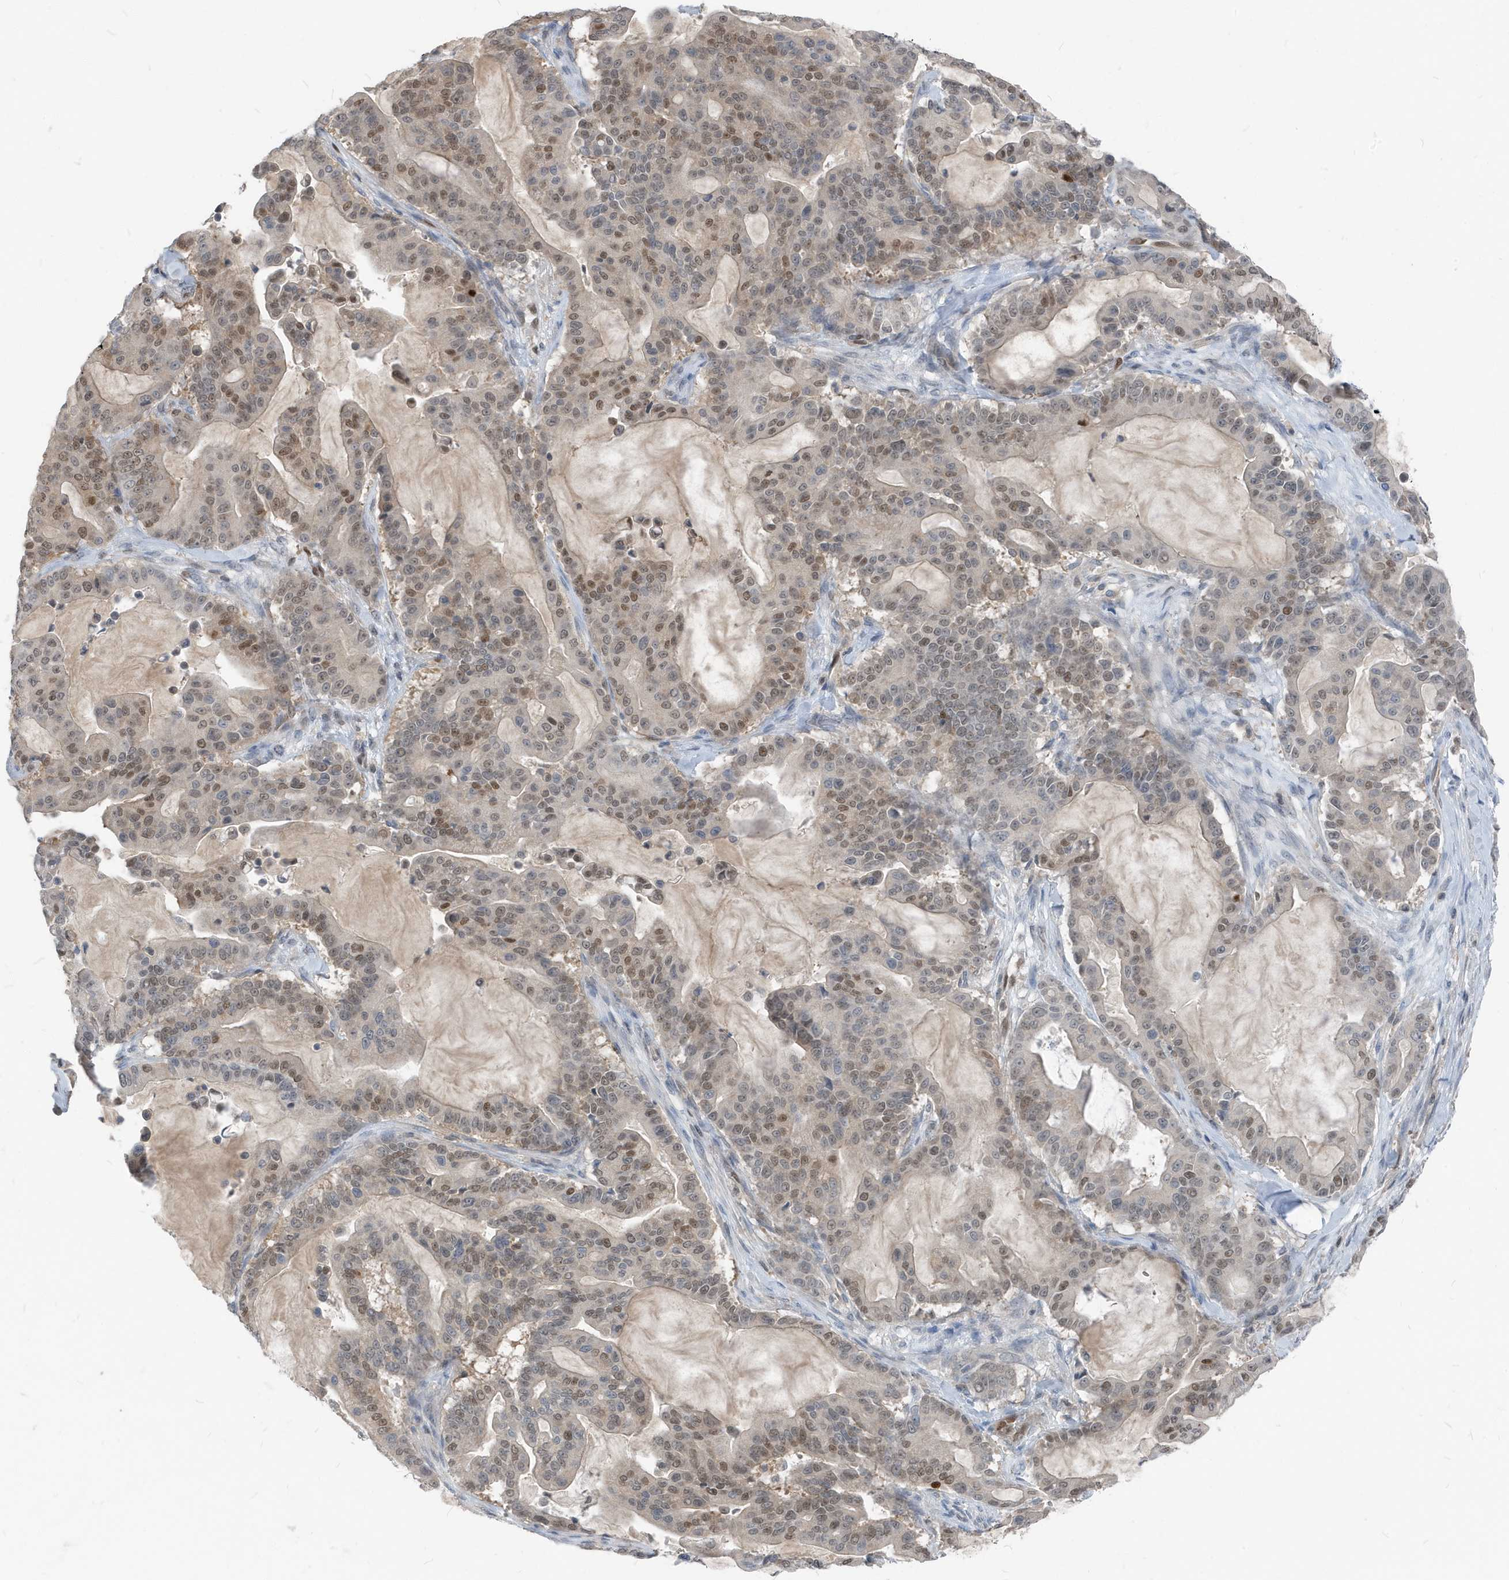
{"staining": {"intensity": "weak", "quantity": ">75%", "location": "nuclear"}, "tissue": "pancreatic cancer", "cell_type": "Tumor cells", "image_type": "cancer", "snomed": [{"axis": "morphology", "description": "Adenocarcinoma, NOS"}, {"axis": "topography", "description": "Pancreas"}], "caption": "This is an image of immunohistochemistry staining of pancreatic cancer, which shows weak positivity in the nuclear of tumor cells.", "gene": "NCOA7", "patient": {"sex": "male", "age": 63}}